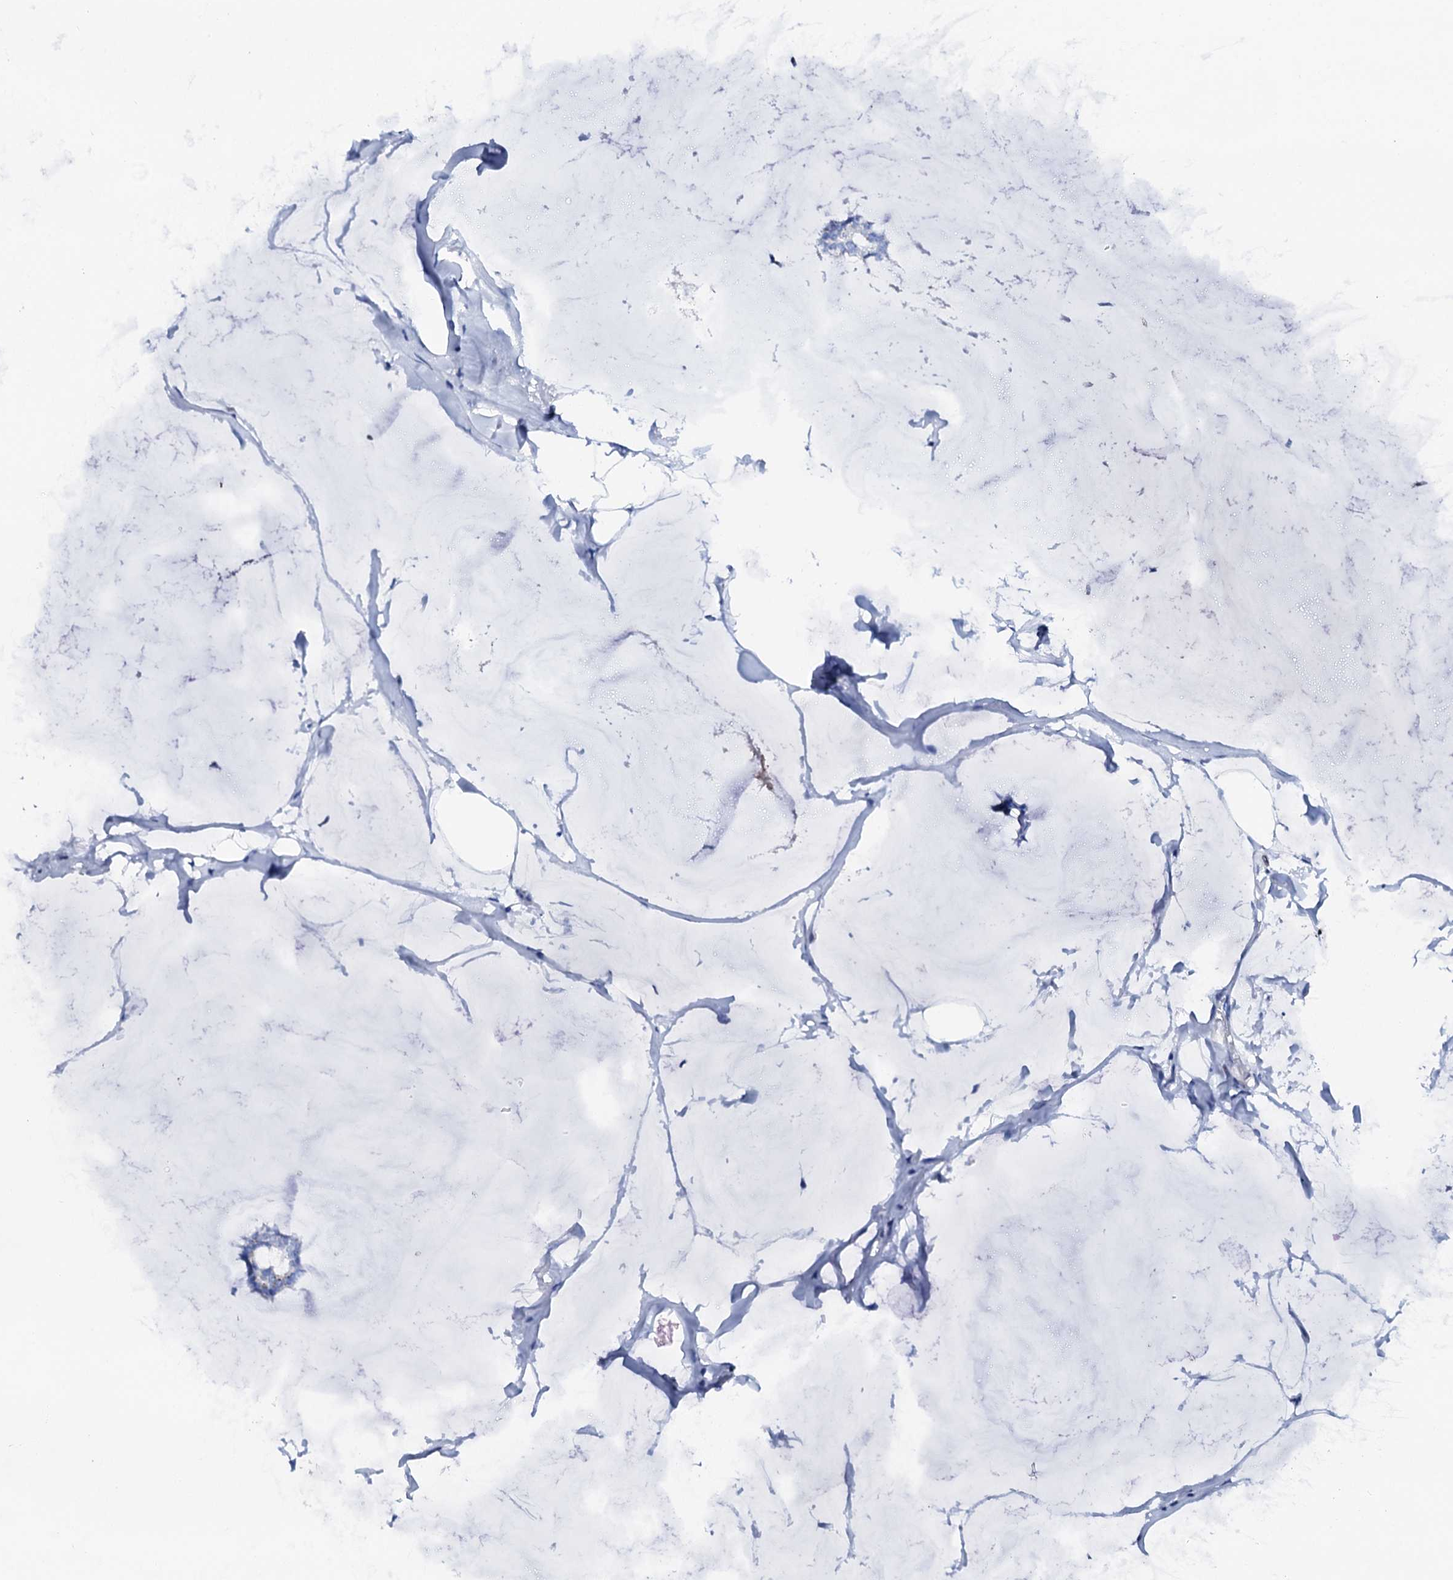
{"staining": {"intensity": "negative", "quantity": "none", "location": "none"}, "tissue": "breast cancer", "cell_type": "Tumor cells", "image_type": "cancer", "snomed": [{"axis": "morphology", "description": "Duct carcinoma"}, {"axis": "topography", "description": "Breast"}], "caption": "Tumor cells are negative for protein expression in human breast intraductal carcinoma.", "gene": "NRIP2", "patient": {"sex": "female", "age": 93}}